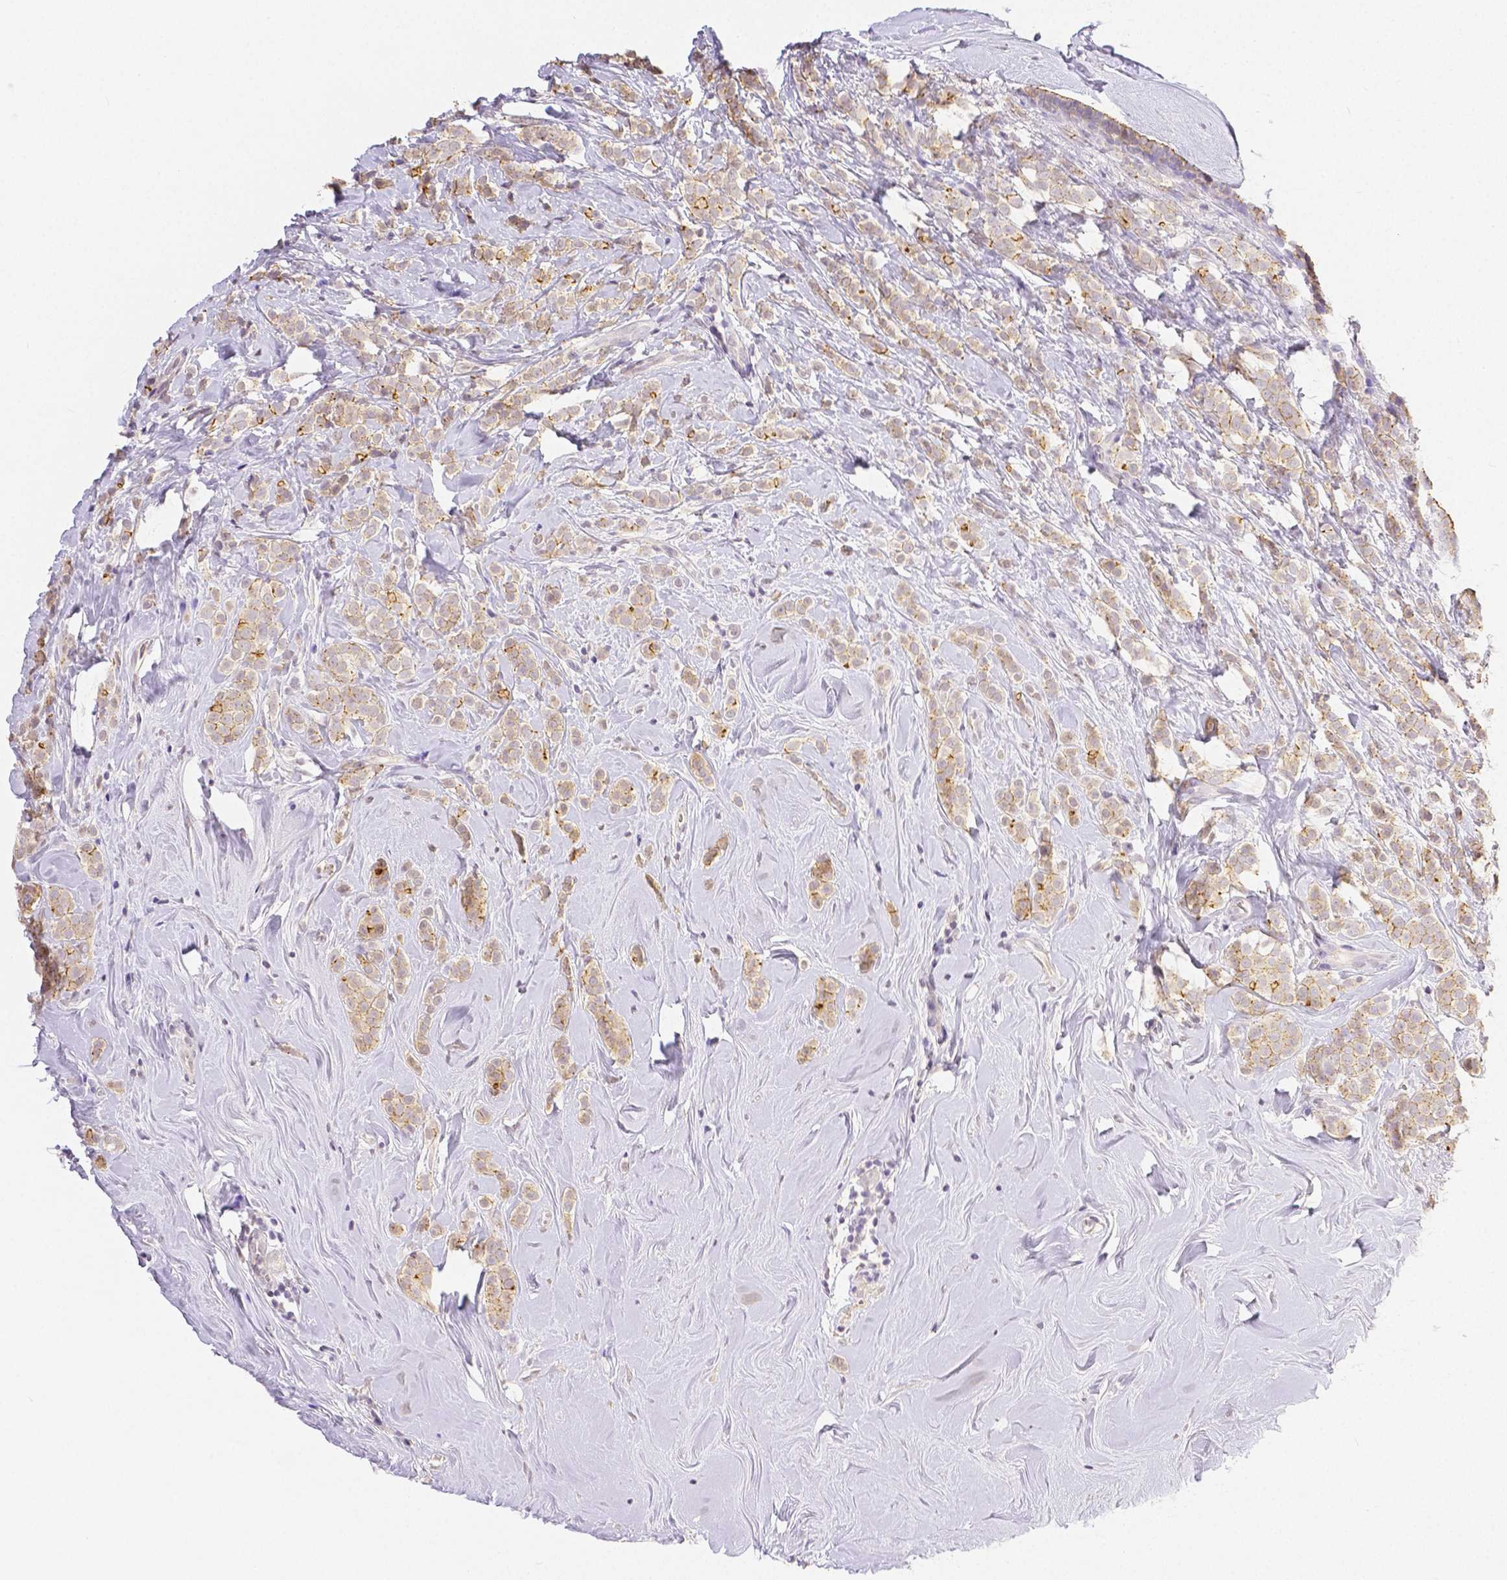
{"staining": {"intensity": "moderate", "quantity": ">75%", "location": "cytoplasmic/membranous"}, "tissue": "breast cancer", "cell_type": "Tumor cells", "image_type": "cancer", "snomed": [{"axis": "morphology", "description": "Lobular carcinoma"}, {"axis": "topography", "description": "Breast"}], "caption": "Breast cancer (lobular carcinoma) was stained to show a protein in brown. There is medium levels of moderate cytoplasmic/membranous expression in about >75% of tumor cells. (DAB IHC with brightfield microscopy, high magnification).", "gene": "OCLN", "patient": {"sex": "female", "age": 49}}